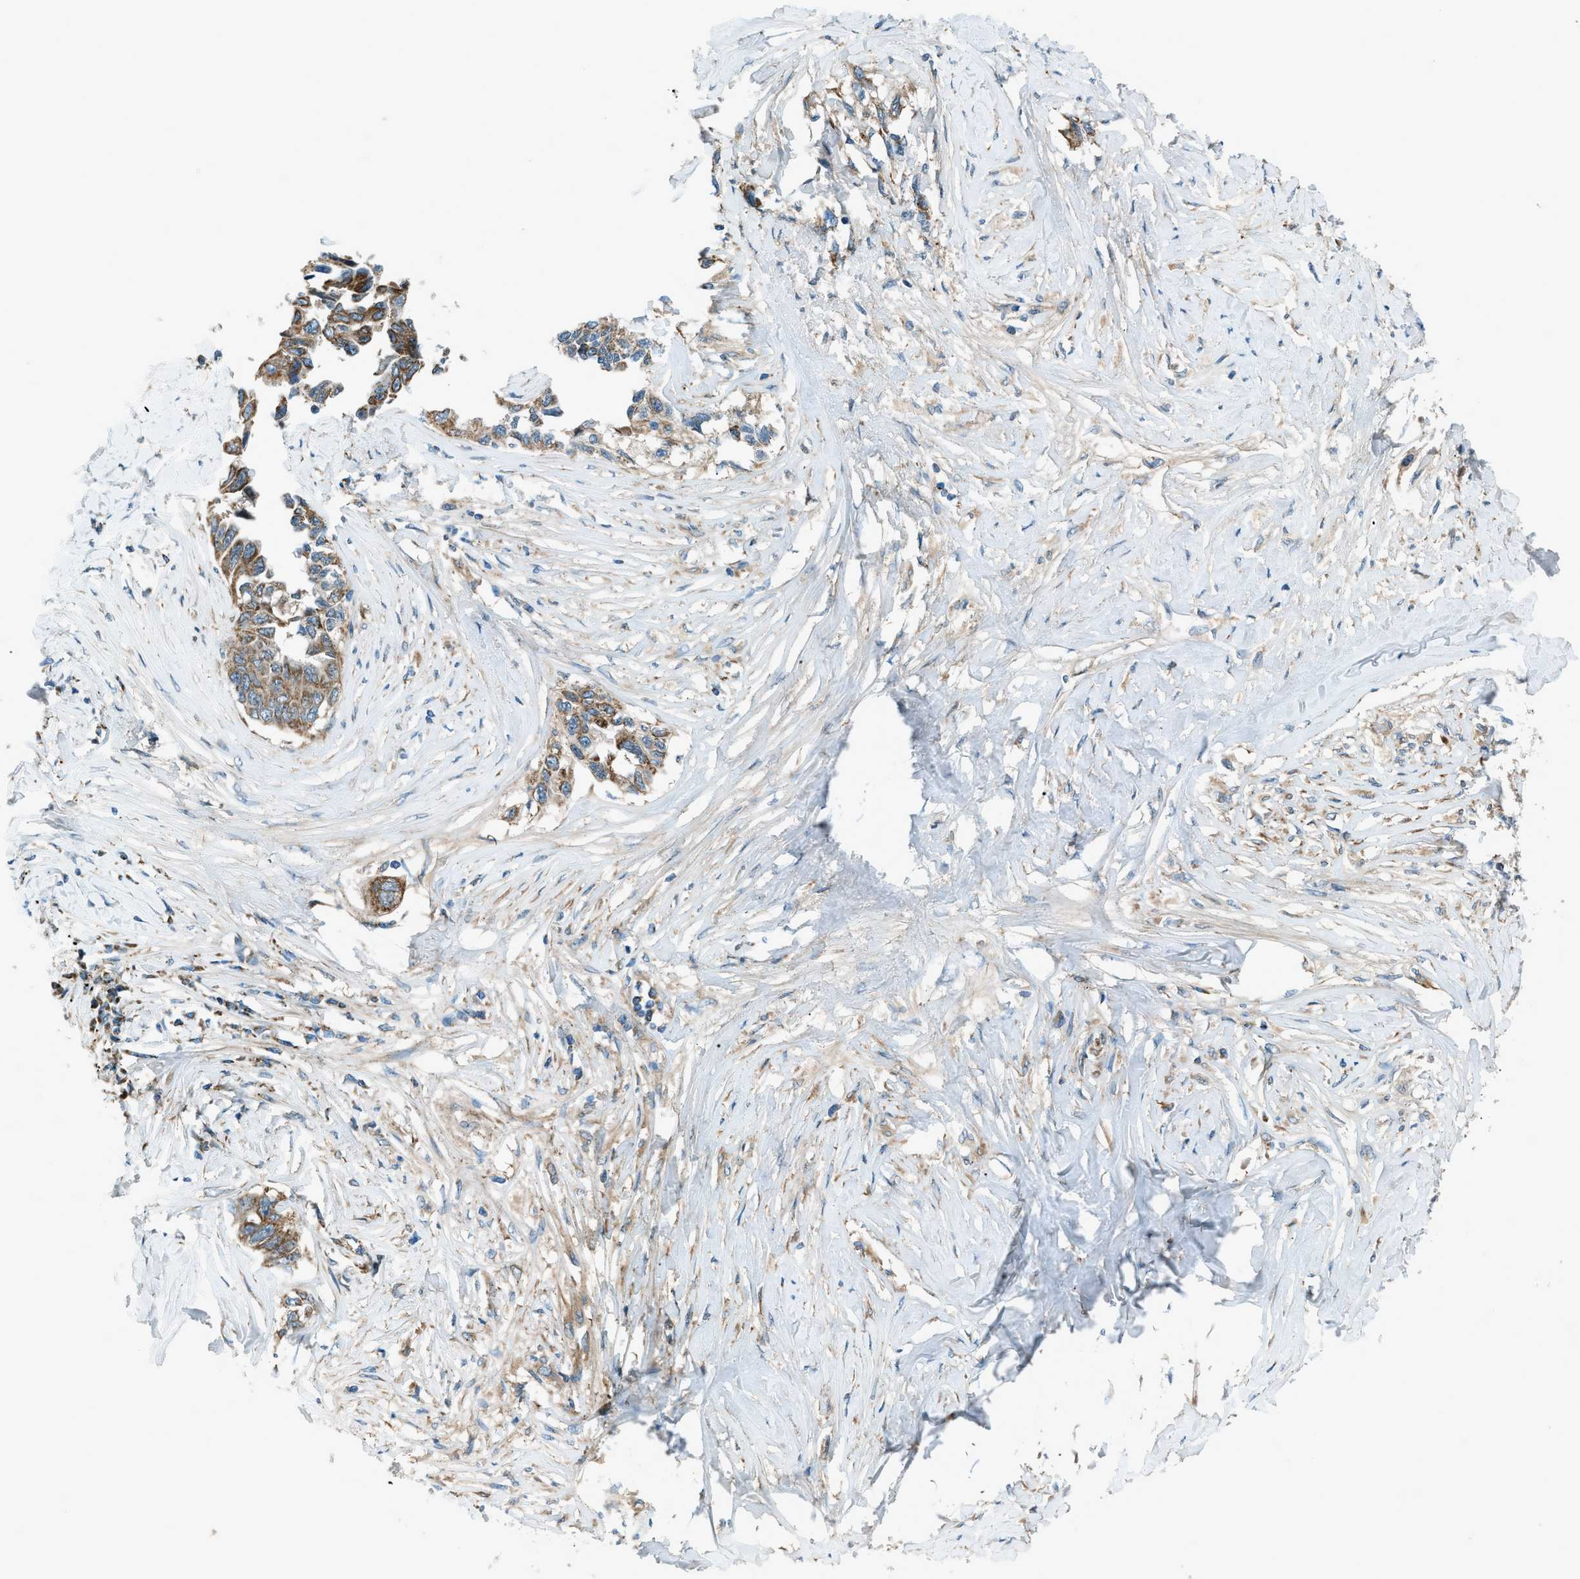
{"staining": {"intensity": "moderate", "quantity": ">75%", "location": "cytoplasmic/membranous"}, "tissue": "lung cancer", "cell_type": "Tumor cells", "image_type": "cancer", "snomed": [{"axis": "morphology", "description": "Adenocarcinoma, NOS"}, {"axis": "topography", "description": "Lung"}], "caption": "Protein expression by immunohistochemistry (IHC) displays moderate cytoplasmic/membranous staining in about >75% of tumor cells in lung cancer (adenocarcinoma).", "gene": "PIGG", "patient": {"sex": "female", "age": 51}}